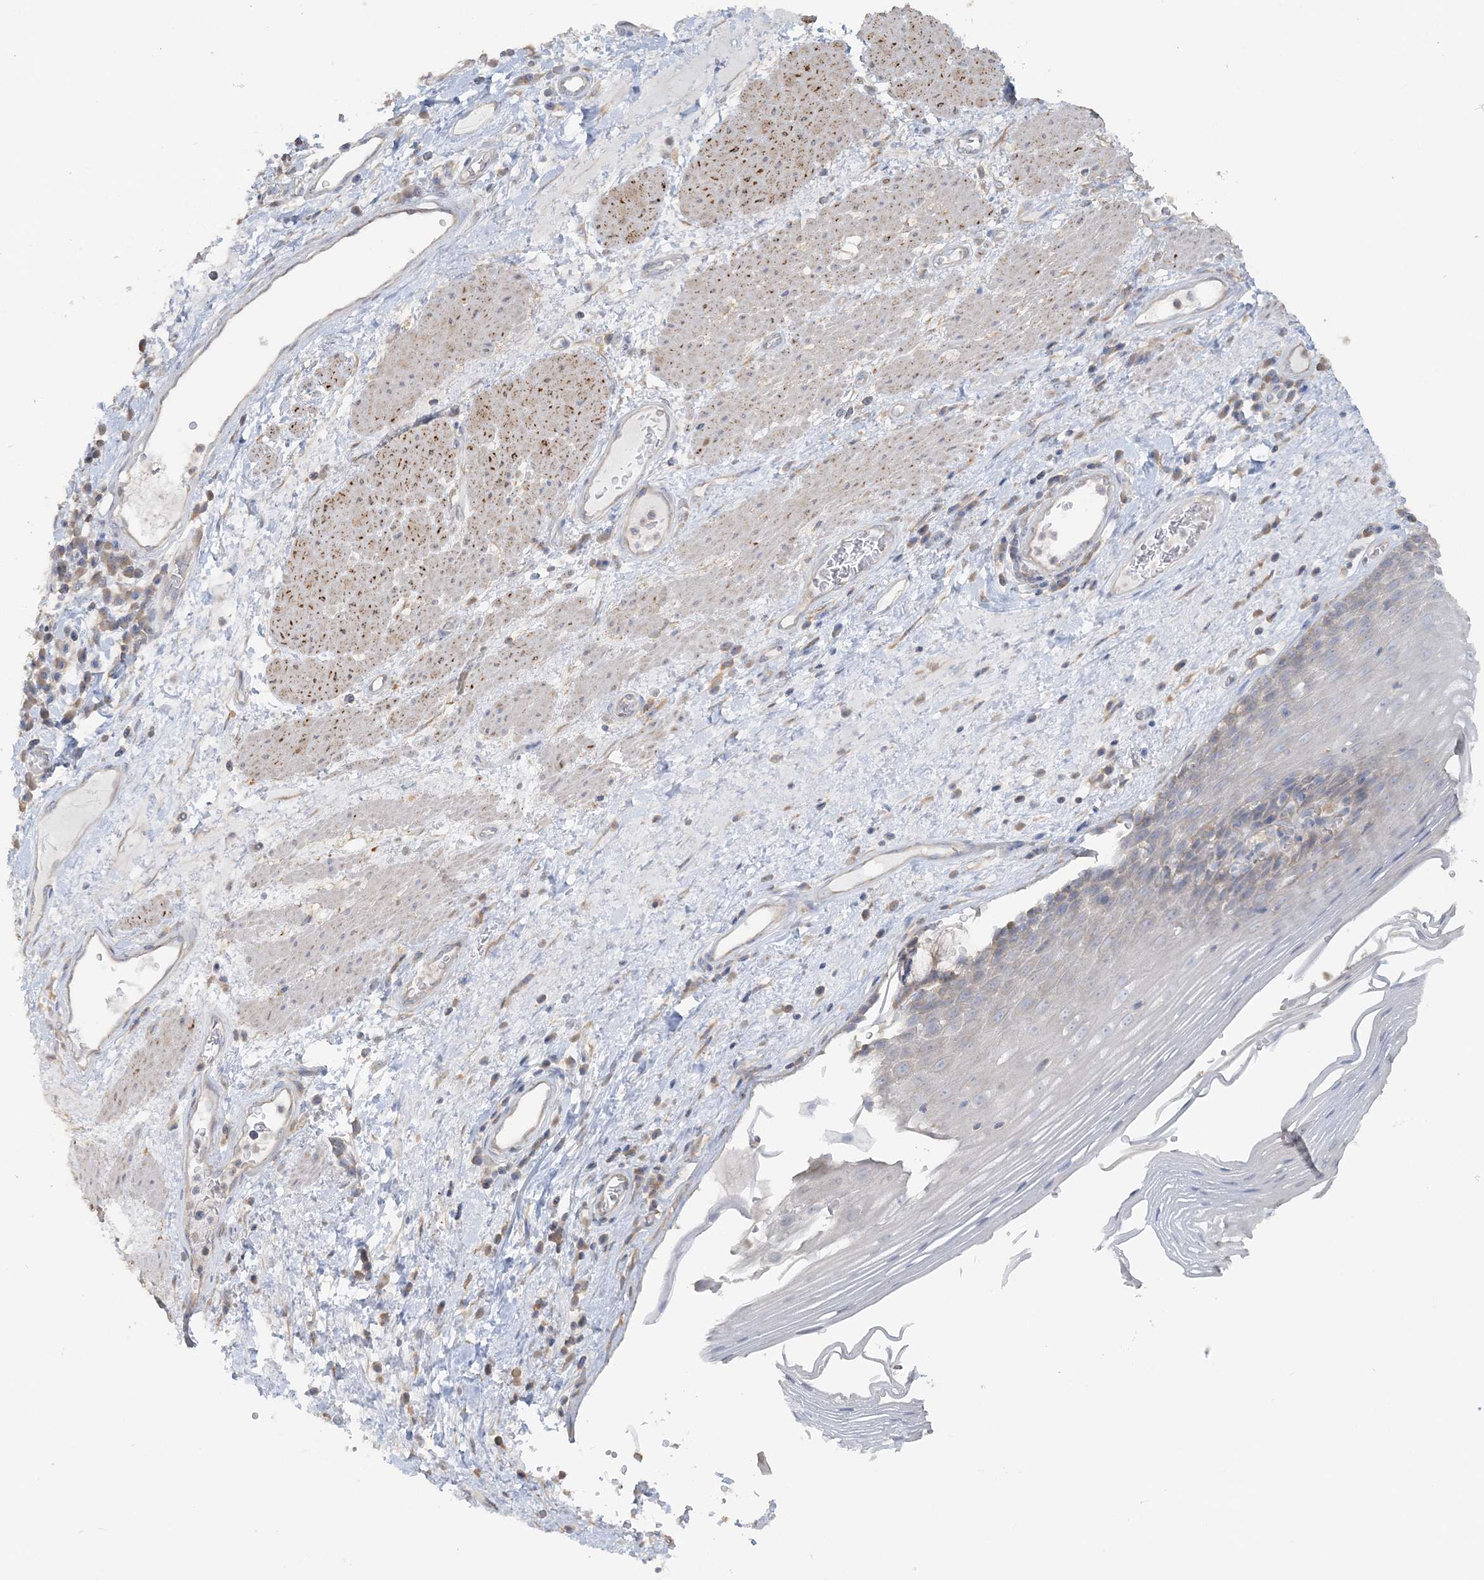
{"staining": {"intensity": "negative", "quantity": "none", "location": "none"}, "tissue": "esophagus", "cell_type": "Squamous epithelial cells", "image_type": "normal", "snomed": [{"axis": "morphology", "description": "Normal tissue, NOS"}, {"axis": "topography", "description": "Esophagus"}], "caption": "High power microscopy histopathology image of an IHC micrograph of unremarkable esophagus, revealing no significant expression in squamous epithelial cells. (DAB IHC, high magnification).", "gene": "TBC1D5", "patient": {"sex": "male", "age": 62}}